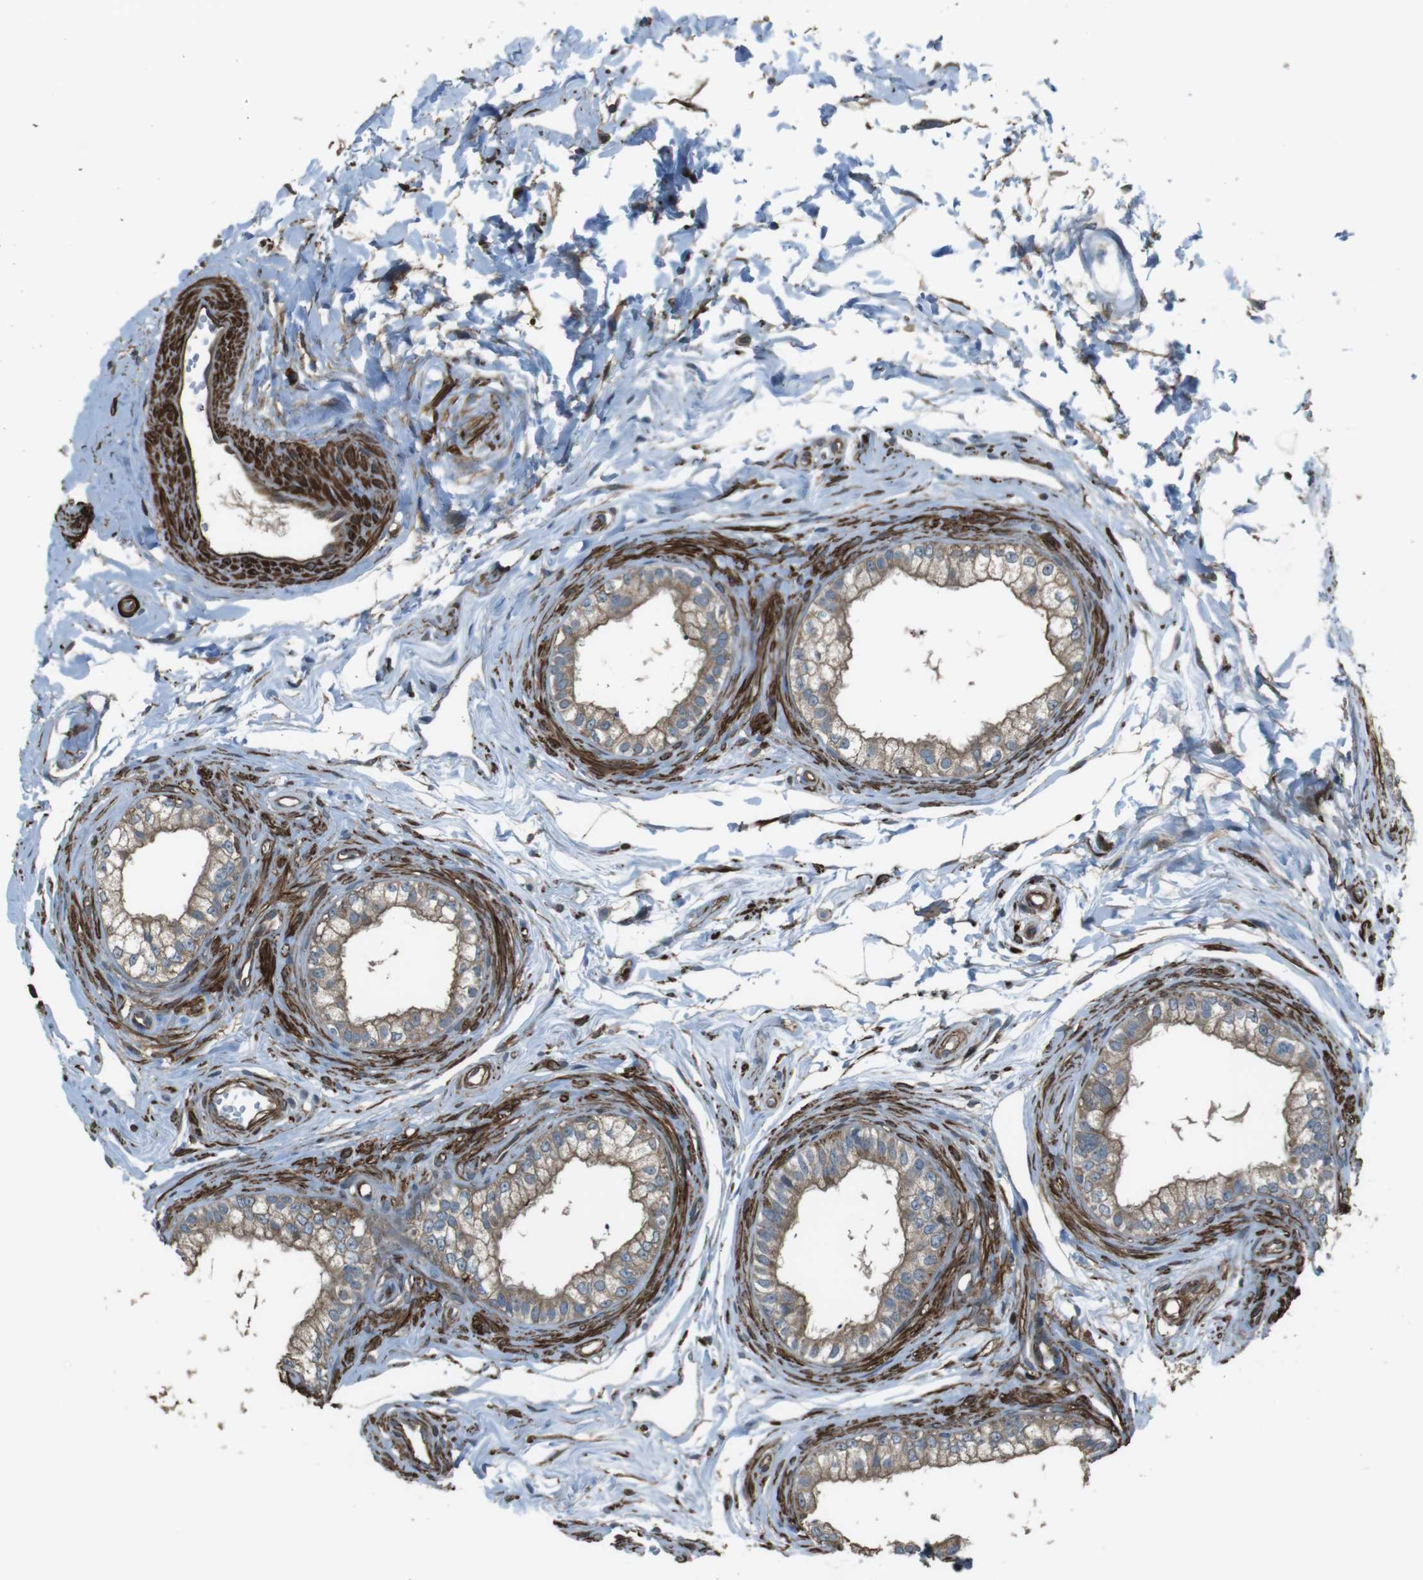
{"staining": {"intensity": "moderate", "quantity": ">75%", "location": "cytoplasmic/membranous"}, "tissue": "epididymis", "cell_type": "Glandular cells", "image_type": "normal", "snomed": [{"axis": "morphology", "description": "Normal tissue, NOS"}, {"axis": "topography", "description": "Epididymis"}], "caption": "Immunohistochemistry histopathology image of unremarkable epididymis: epididymis stained using immunohistochemistry reveals medium levels of moderate protein expression localized specifically in the cytoplasmic/membranous of glandular cells, appearing as a cytoplasmic/membranous brown color.", "gene": "SFT2D1", "patient": {"sex": "male", "age": 56}}